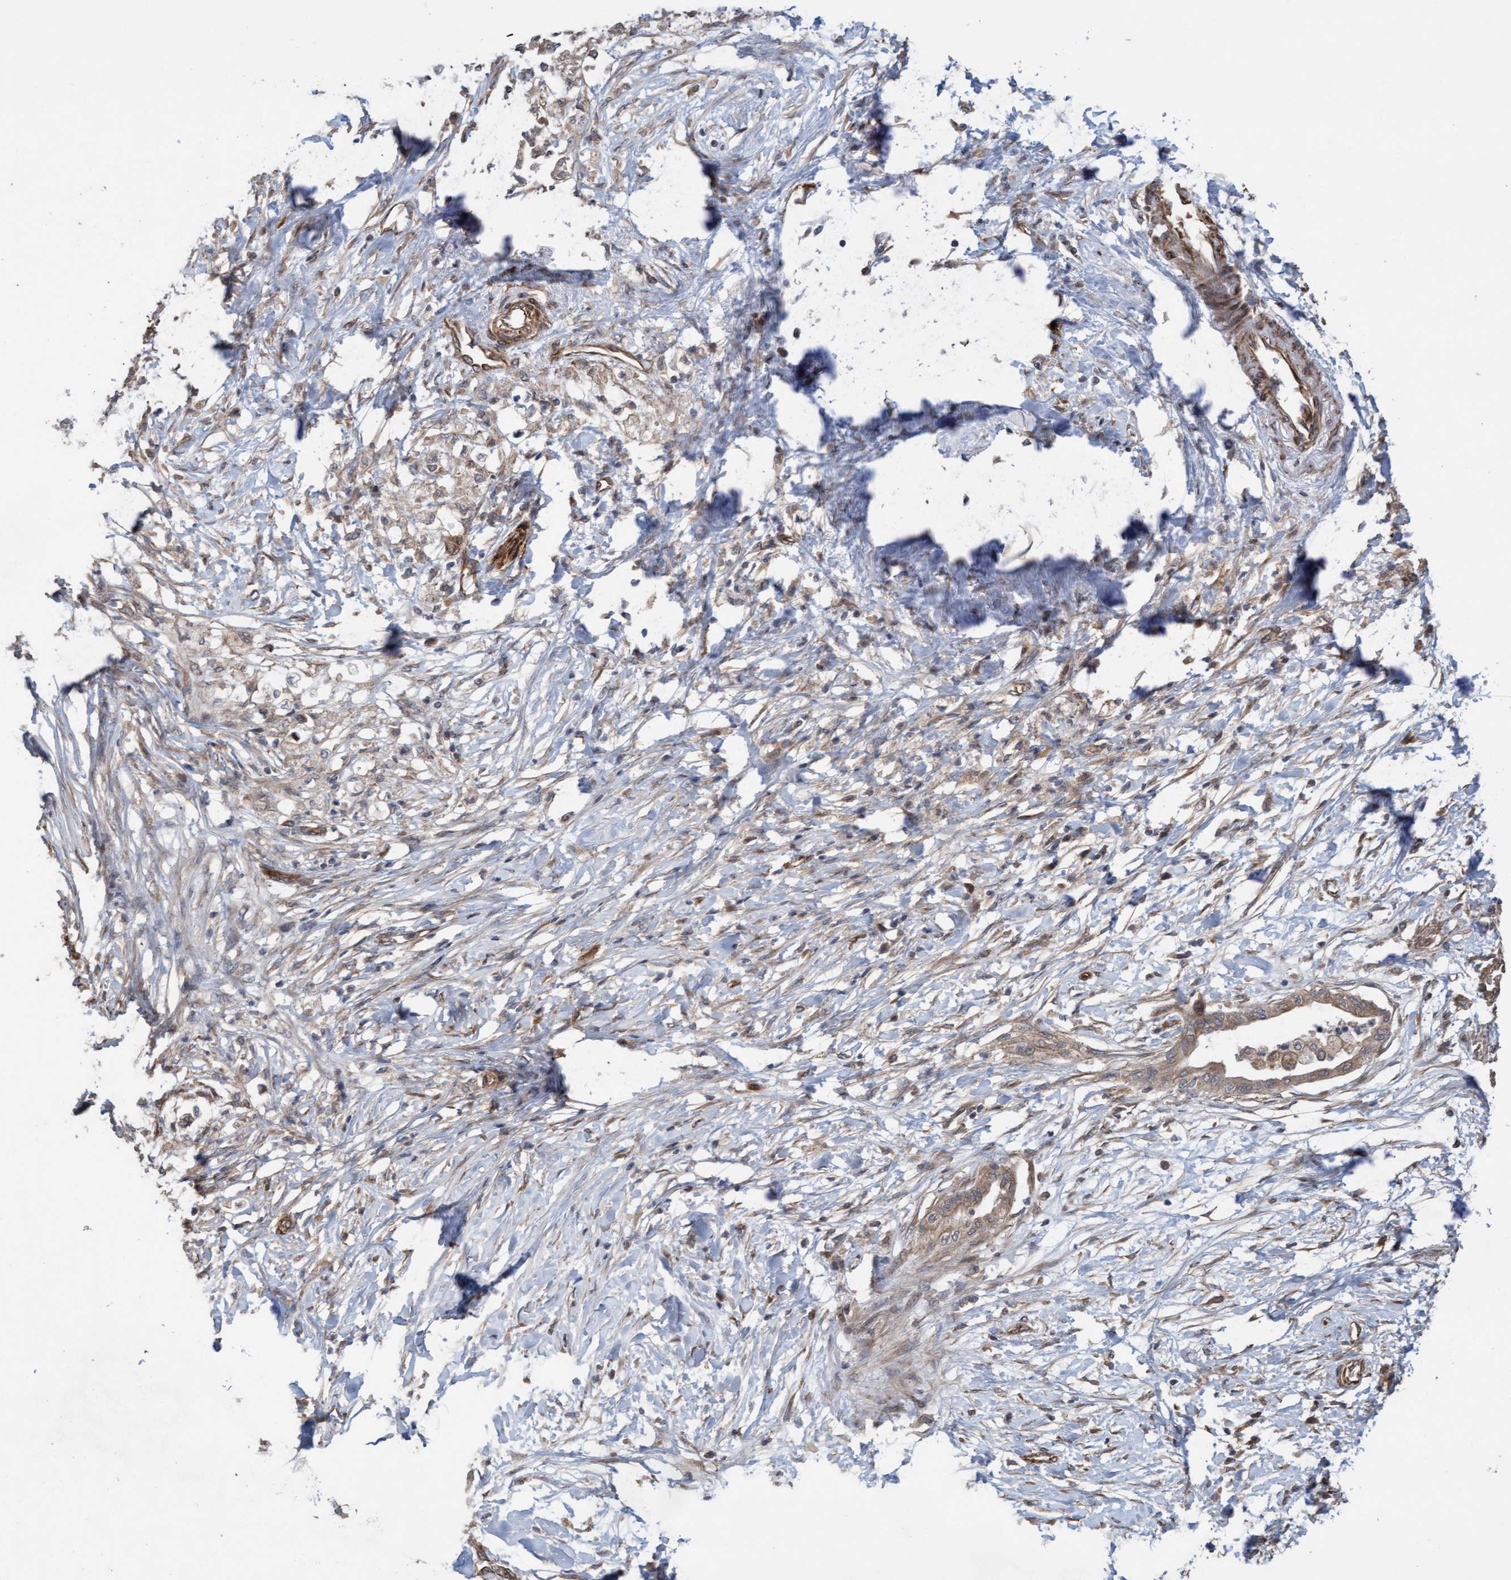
{"staining": {"intensity": "moderate", "quantity": ">75%", "location": "cytoplasmic/membranous"}, "tissue": "pancreatic cancer", "cell_type": "Tumor cells", "image_type": "cancer", "snomed": [{"axis": "morphology", "description": "Normal tissue, NOS"}, {"axis": "morphology", "description": "Adenocarcinoma, NOS"}, {"axis": "topography", "description": "Pancreas"}, {"axis": "topography", "description": "Duodenum"}], "caption": "Protein staining demonstrates moderate cytoplasmic/membranous positivity in about >75% of tumor cells in pancreatic adenocarcinoma. Using DAB (brown) and hematoxylin (blue) stains, captured at high magnification using brightfield microscopy.", "gene": "CDC42EP4", "patient": {"sex": "female", "age": 60}}